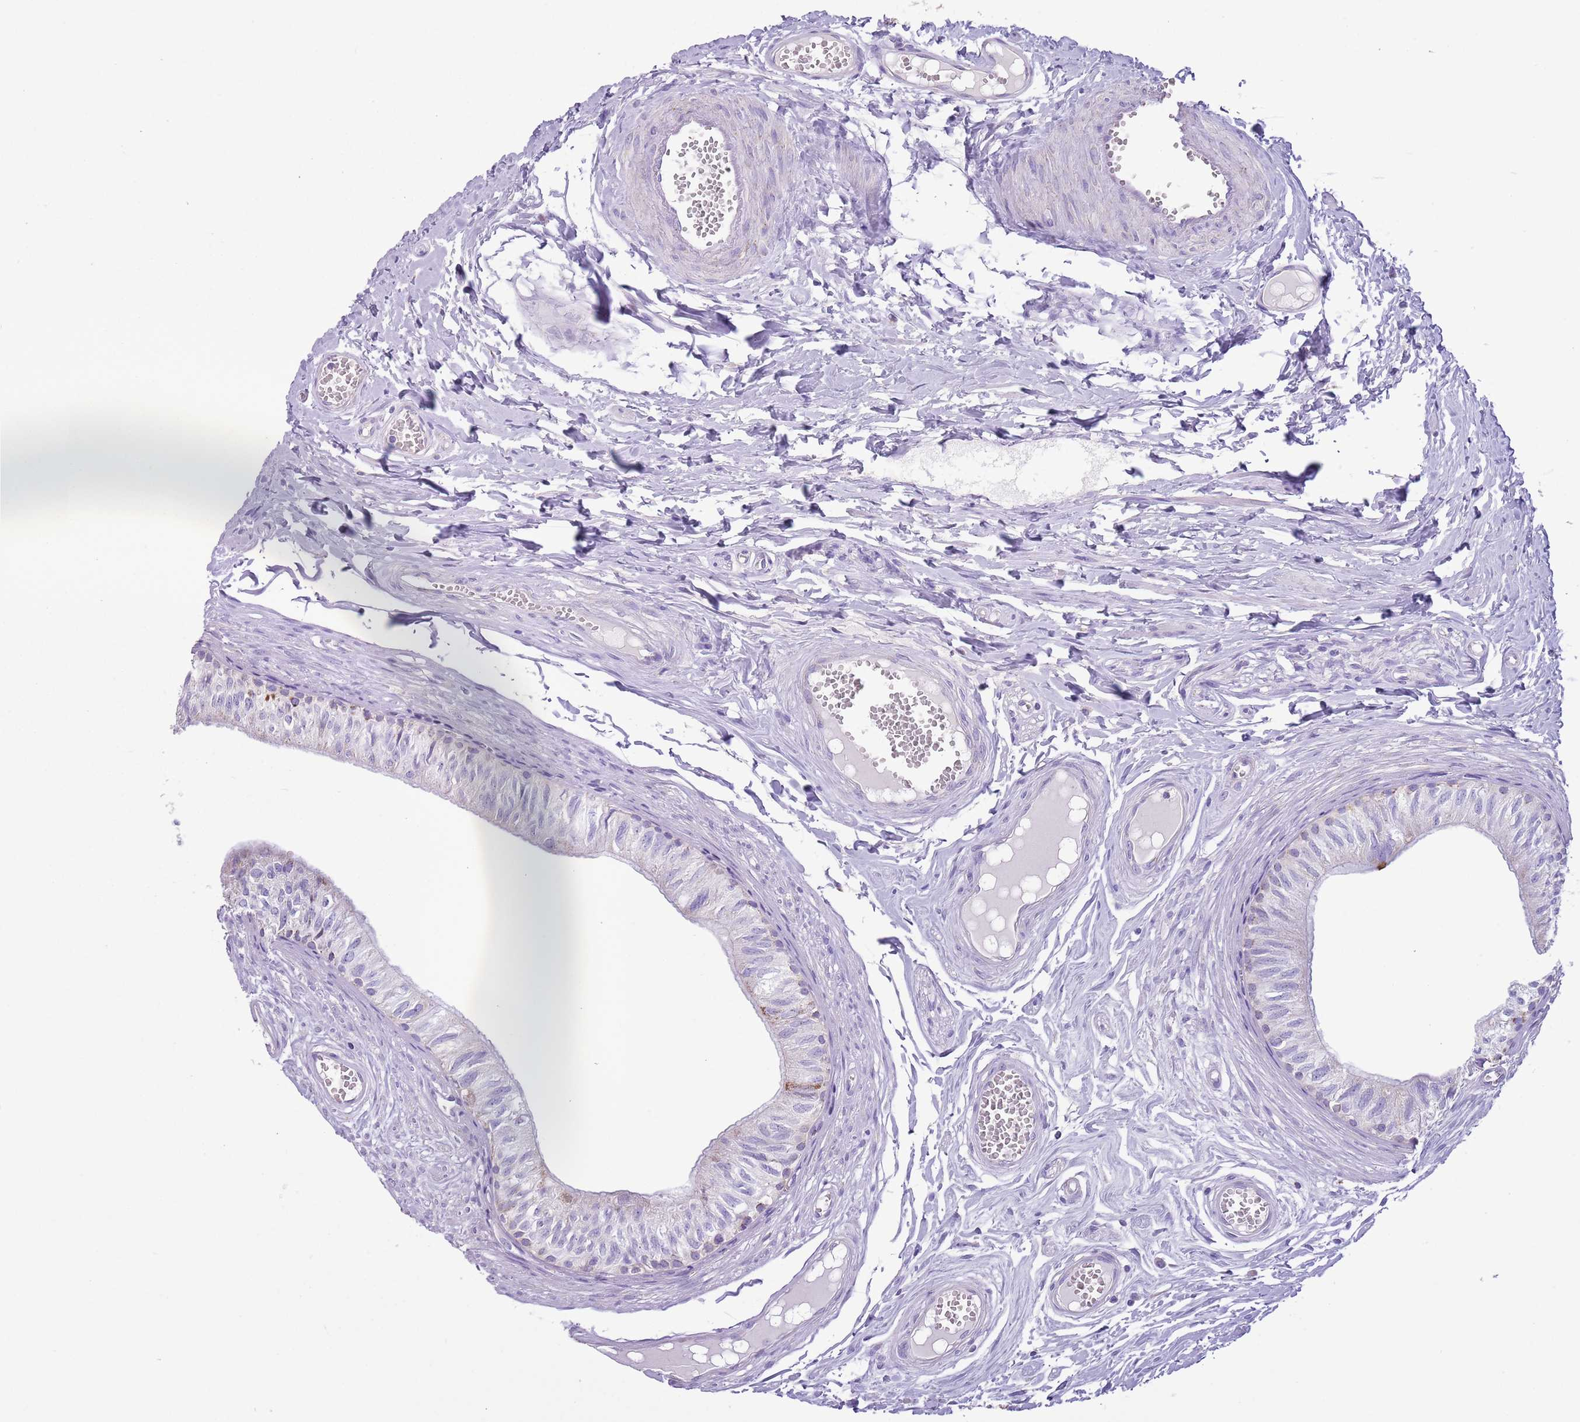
{"staining": {"intensity": "strong", "quantity": "<25%", "location": "cytoplasmic/membranous"}, "tissue": "epididymis", "cell_type": "Glandular cells", "image_type": "normal", "snomed": [{"axis": "morphology", "description": "Normal tissue, NOS"}, {"axis": "topography", "description": "Epididymis"}], "caption": "Protein positivity by immunohistochemistry (IHC) reveals strong cytoplasmic/membranous expression in approximately <25% of glandular cells in unremarkable epididymis.", "gene": "ATP6V1B1", "patient": {"sex": "male", "age": 37}}